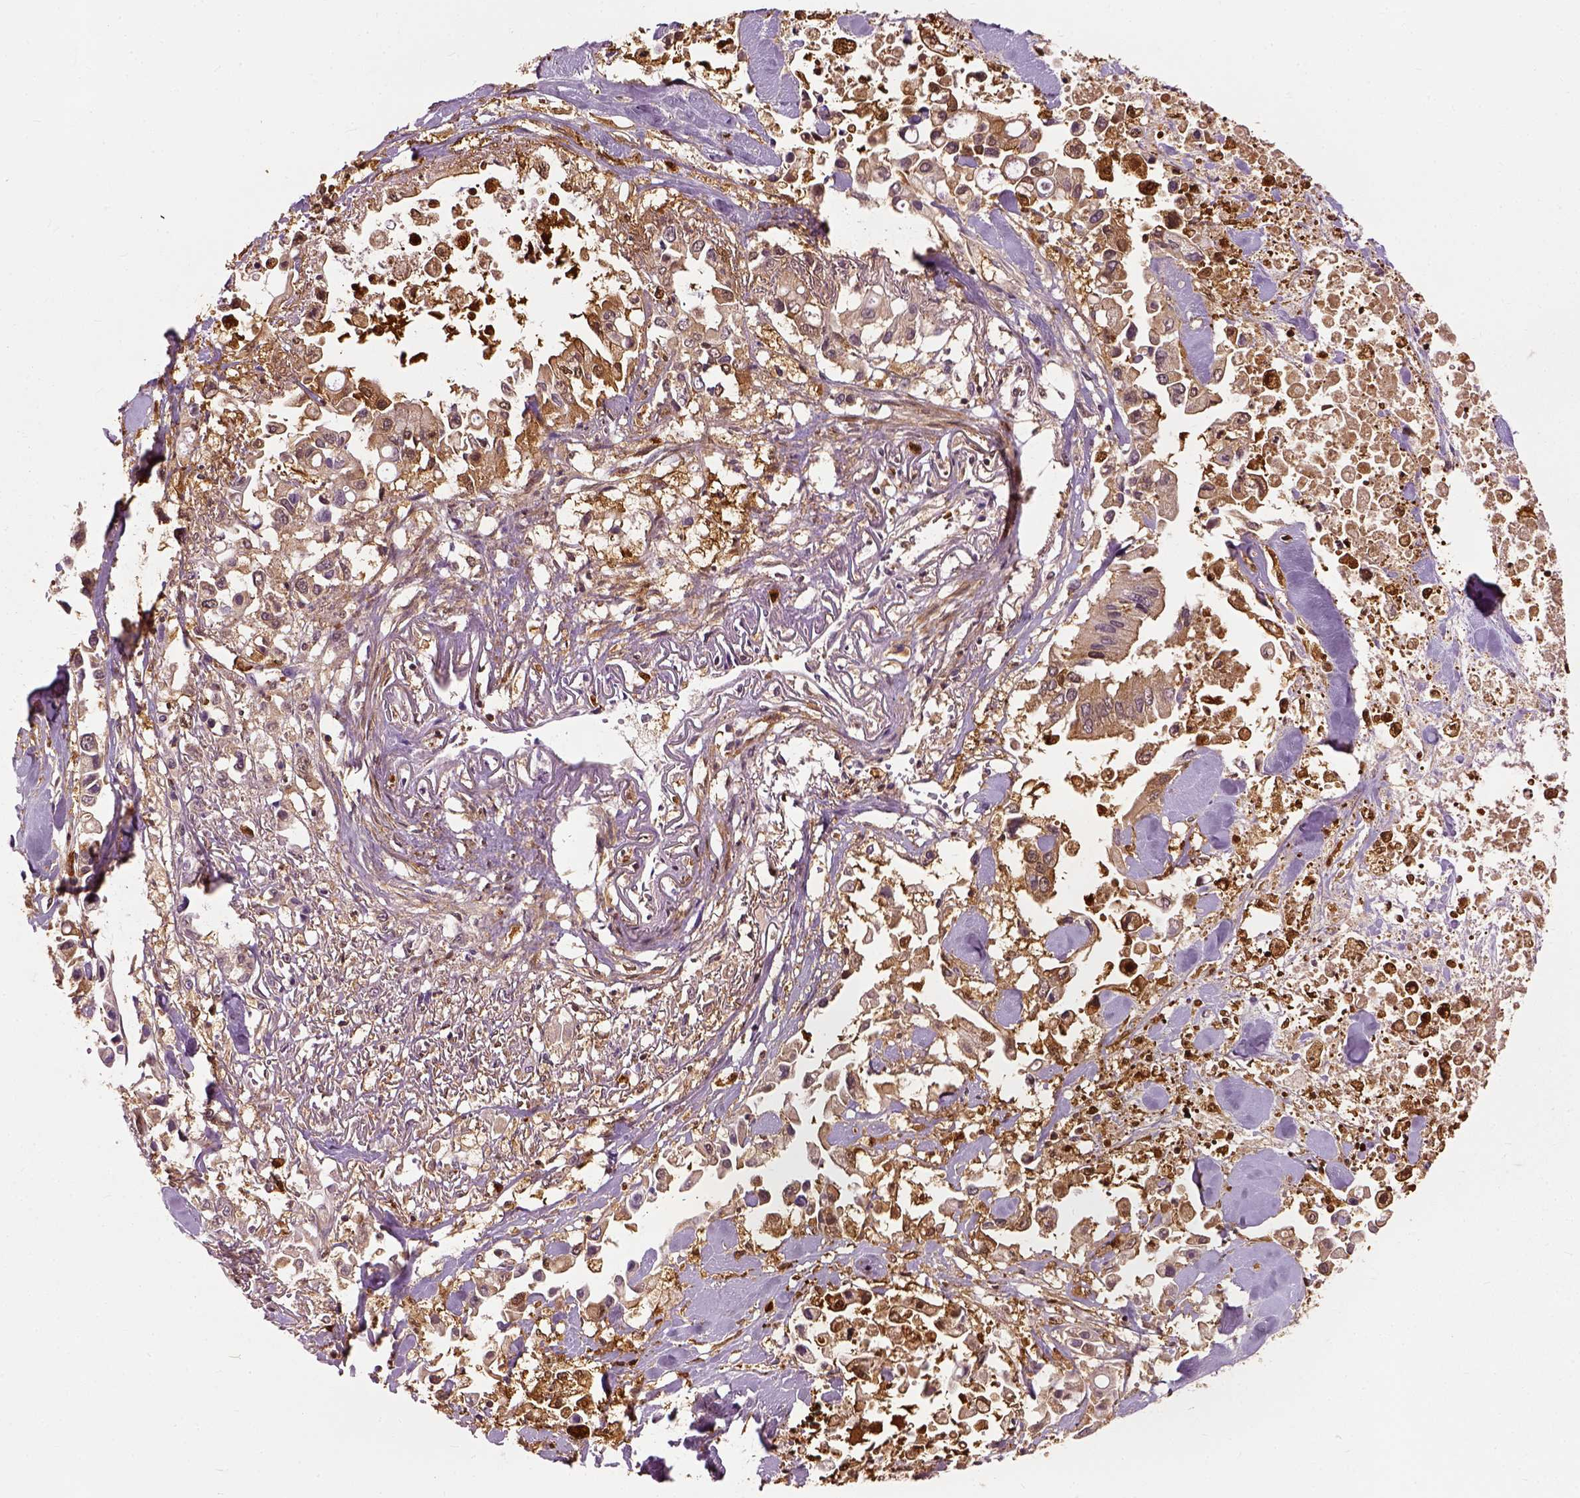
{"staining": {"intensity": "moderate", "quantity": ">75%", "location": "cytoplasmic/membranous"}, "tissue": "pancreatic cancer", "cell_type": "Tumor cells", "image_type": "cancer", "snomed": [{"axis": "morphology", "description": "Adenocarcinoma, NOS"}, {"axis": "topography", "description": "Pancreas"}], "caption": "A brown stain labels moderate cytoplasmic/membranous staining of a protein in pancreatic cancer tumor cells.", "gene": "GPI", "patient": {"sex": "female", "age": 83}}